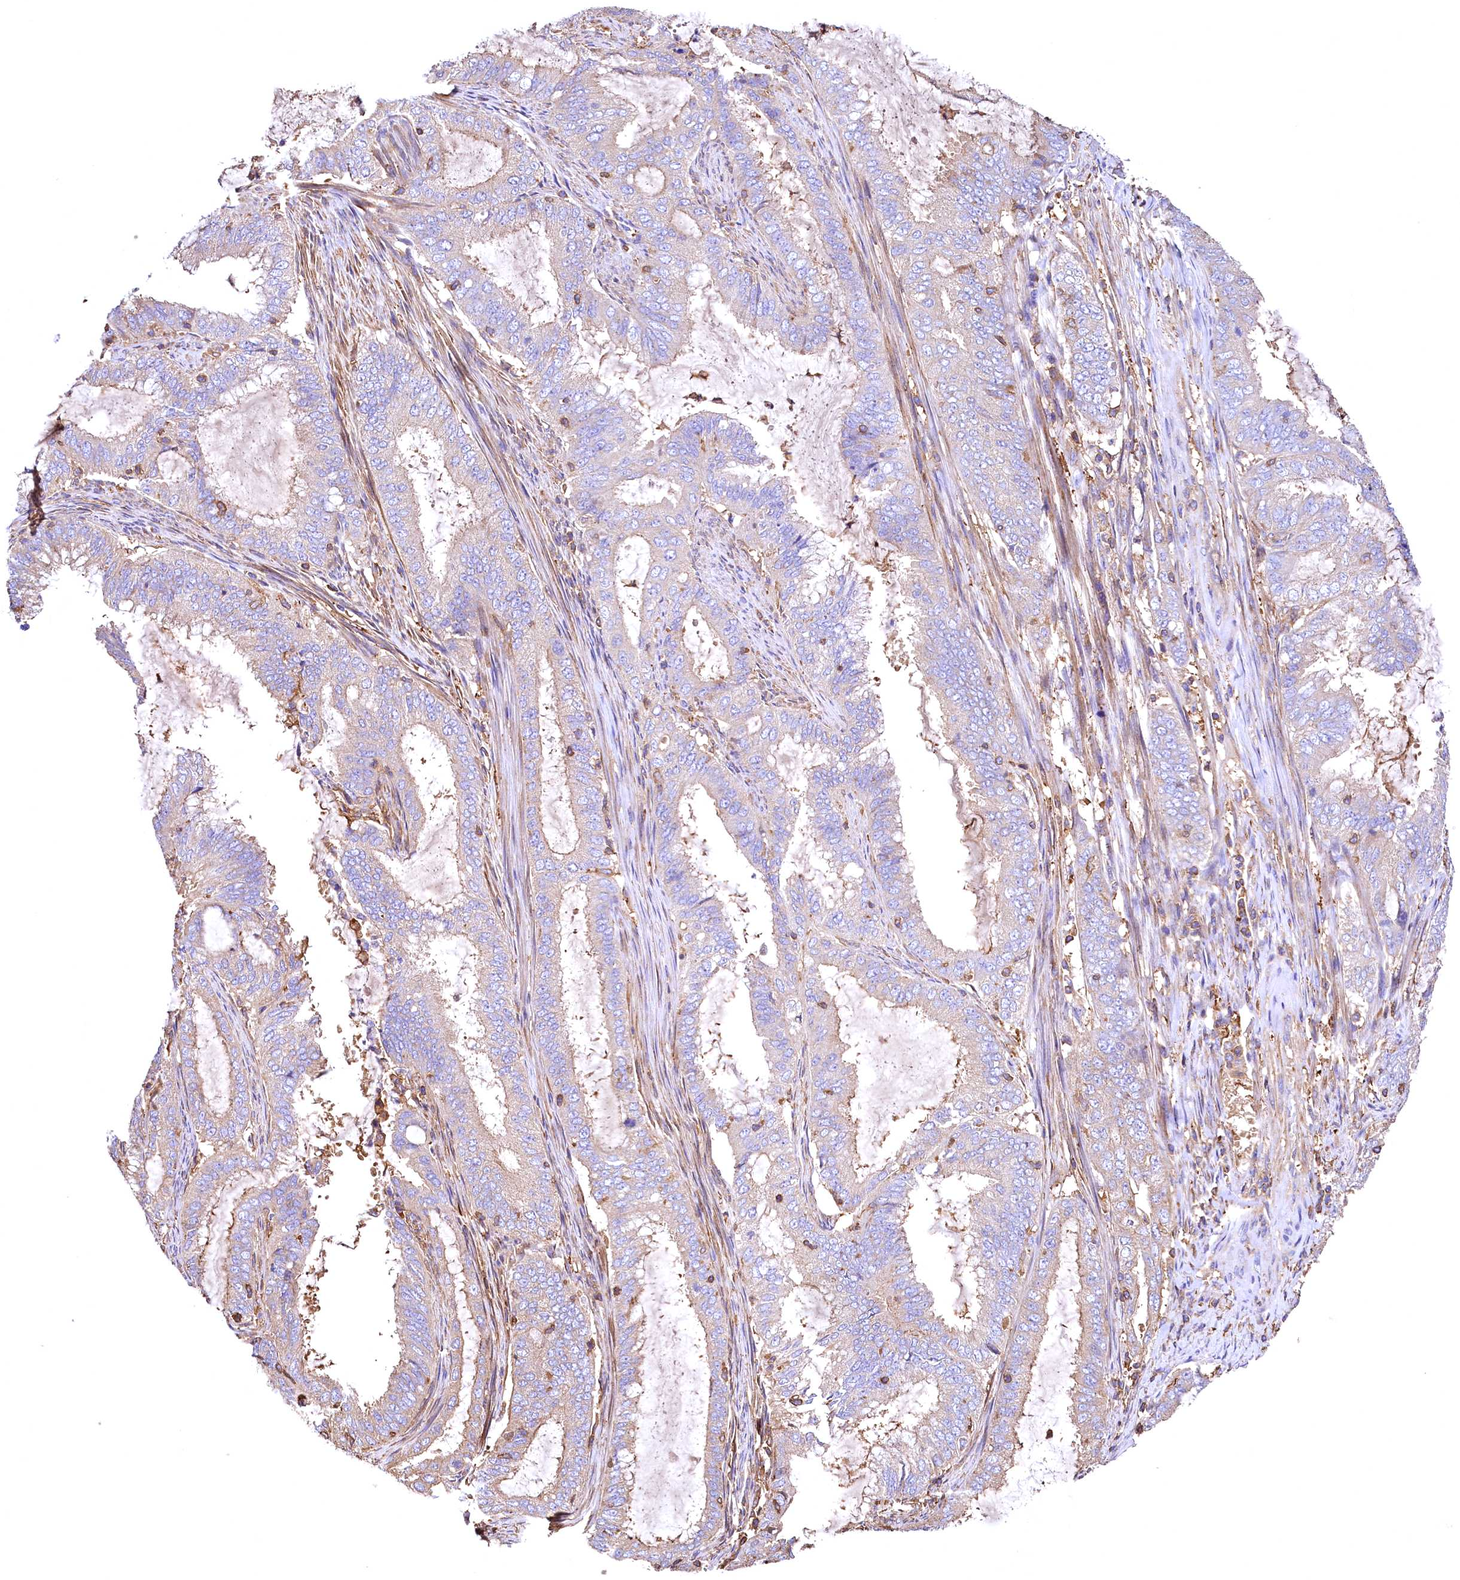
{"staining": {"intensity": "negative", "quantity": "none", "location": "none"}, "tissue": "endometrial cancer", "cell_type": "Tumor cells", "image_type": "cancer", "snomed": [{"axis": "morphology", "description": "Adenocarcinoma, NOS"}, {"axis": "topography", "description": "Endometrium"}], "caption": "There is no significant expression in tumor cells of adenocarcinoma (endometrial).", "gene": "RARS2", "patient": {"sex": "female", "age": 51}}